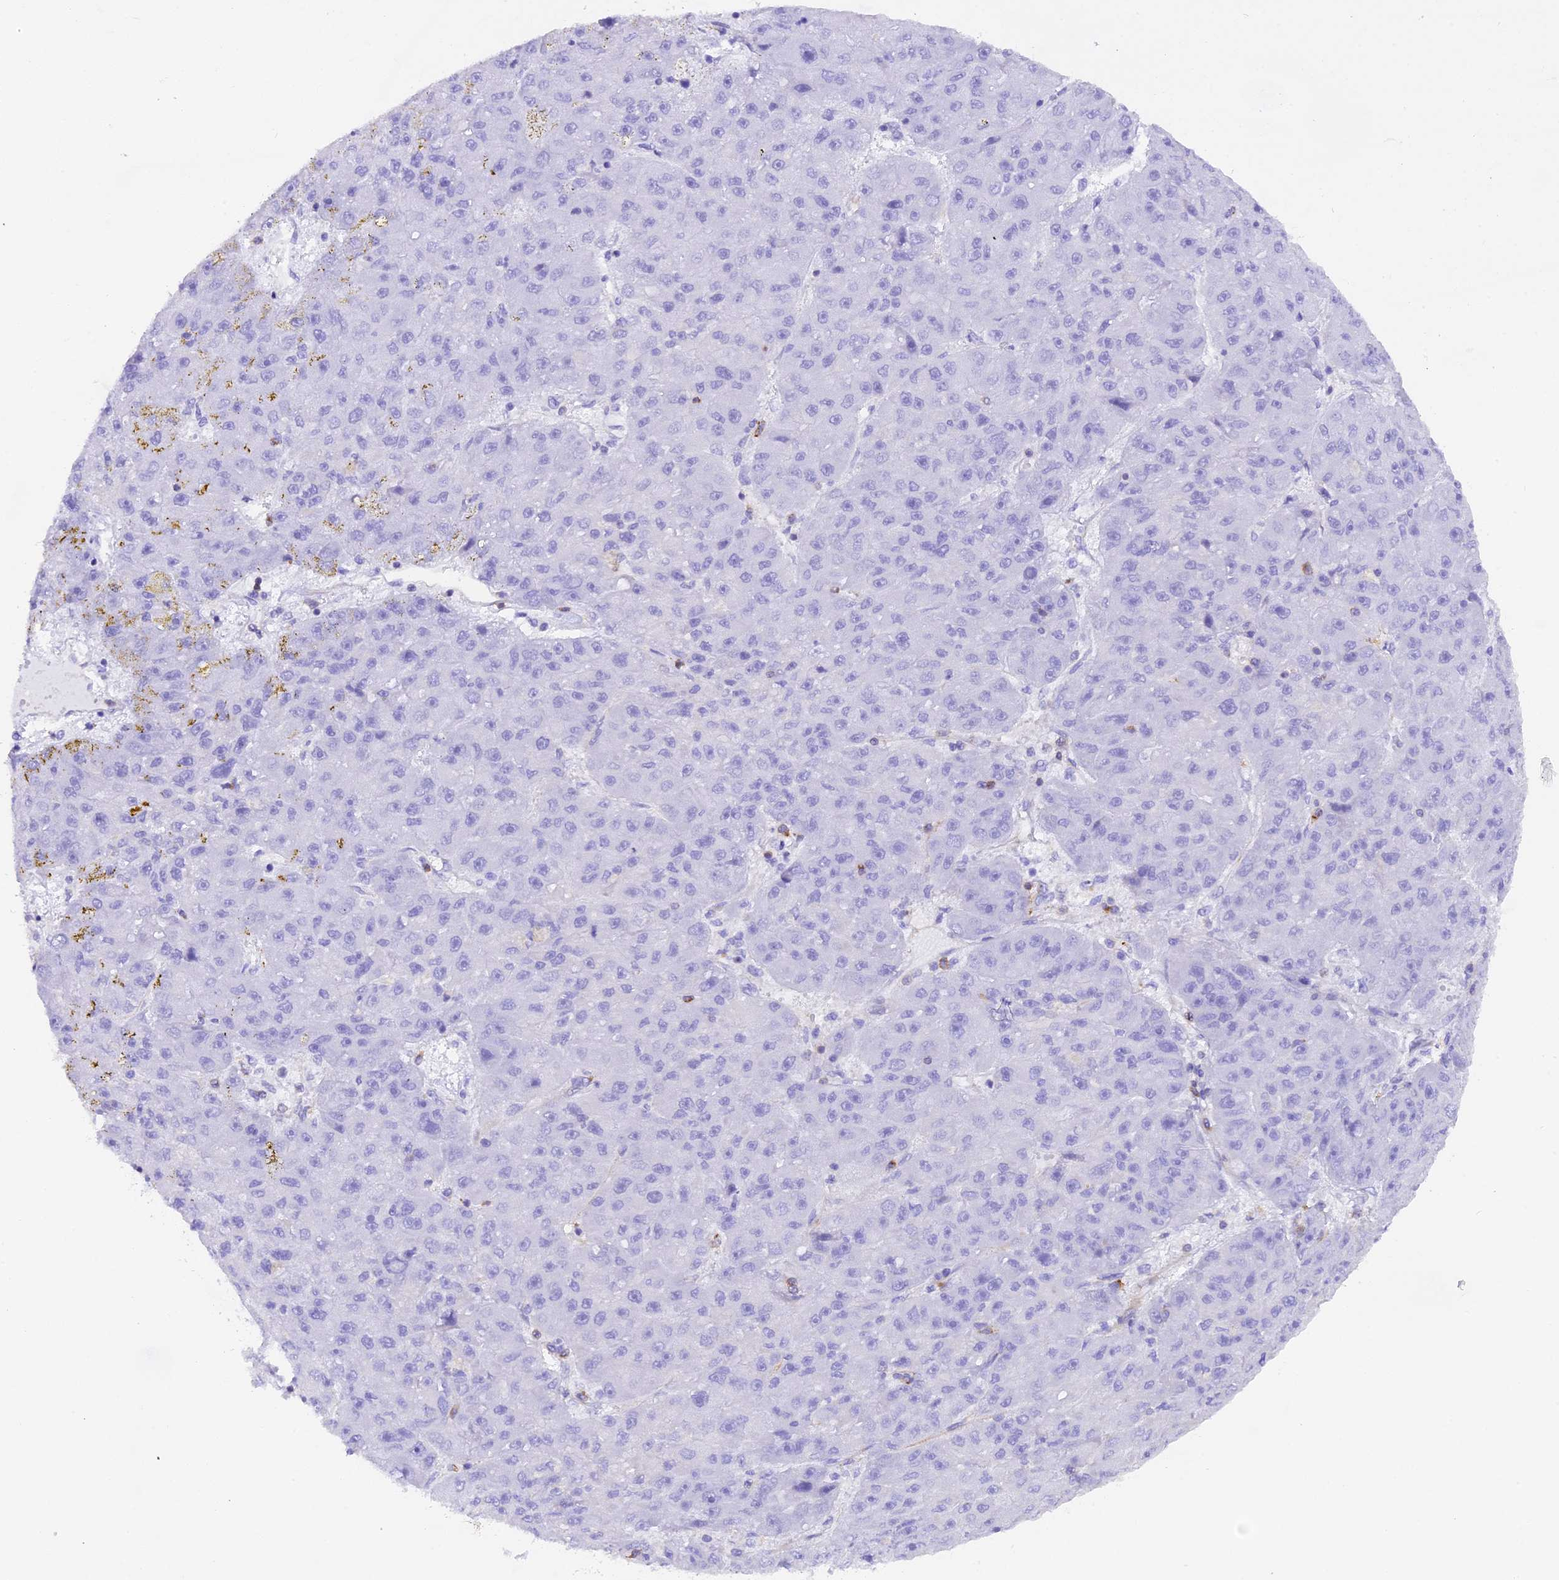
{"staining": {"intensity": "negative", "quantity": "none", "location": "none"}, "tissue": "liver cancer", "cell_type": "Tumor cells", "image_type": "cancer", "snomed": [{"axis": "morphology", "description": "Carcinoma, Hepatocellular, NOS"}, {"axis": "topography", "description": "Liver"}], "caption": "Tumor cells are negative for protein expression in human liver hepatocellular carcinoma.", "gene": "FAM193A", "patient": {"sex": "male", "age": 67}}